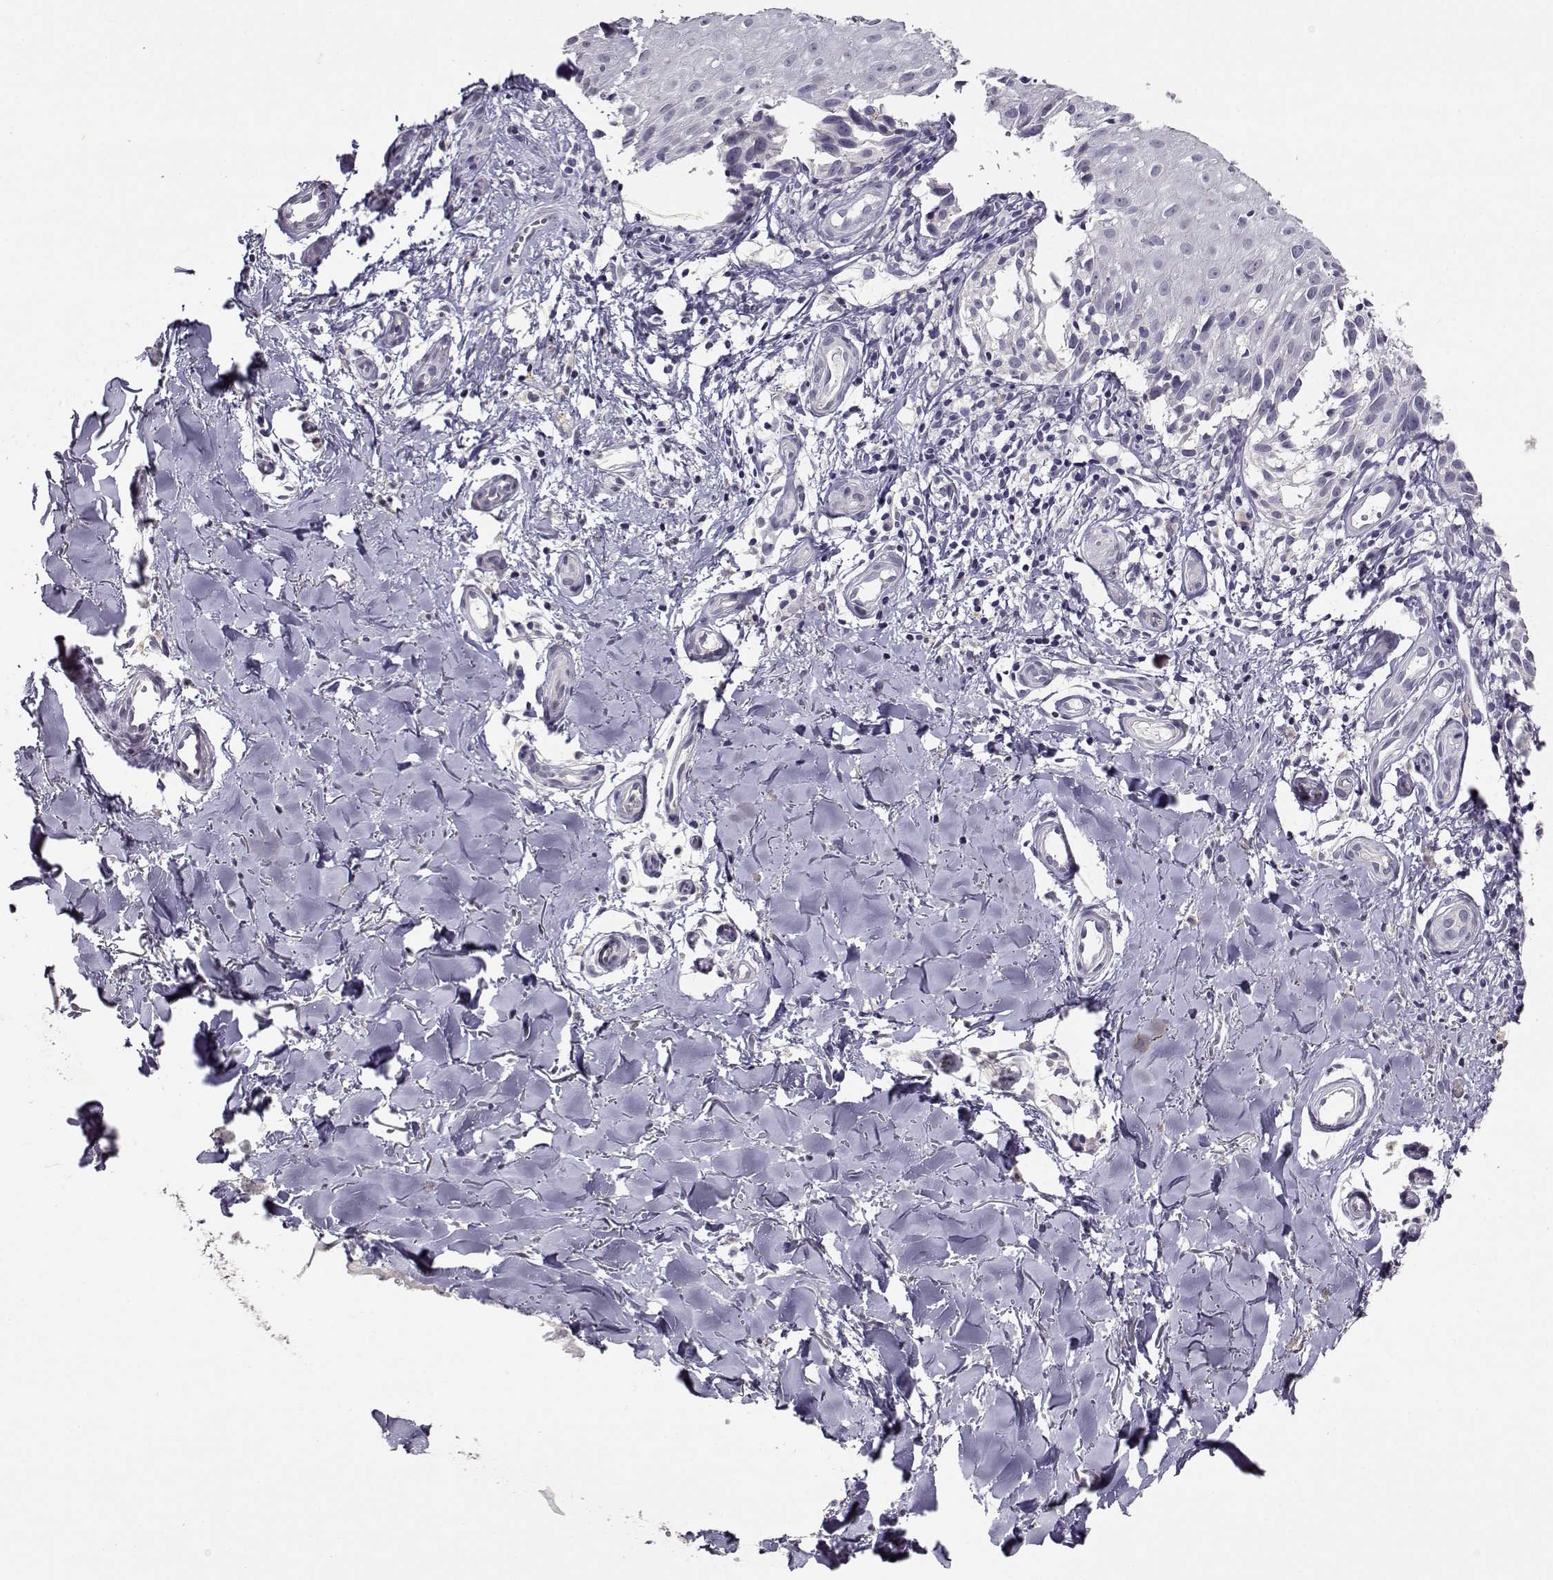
{"staining": {"intensity": "negative", "quantity": "none", "location": "none"}, "tissue": "melanoma", "cell_type": "Tumor cells", "image_type": "cancer", "snomed": [{"axis": "morphology", "description": "Malignant melanoma, NOS"}, {"axis": "topography", "description": "Skin"}], "caption": "A high-resolution histopathology image shows immunohistochemistry (IHC) staining of malignant melanoma, which demonstrates no significant expression in tumor cells.", "gene": "RHOXF2", "patient": {"sex": "female", "age": 53}}